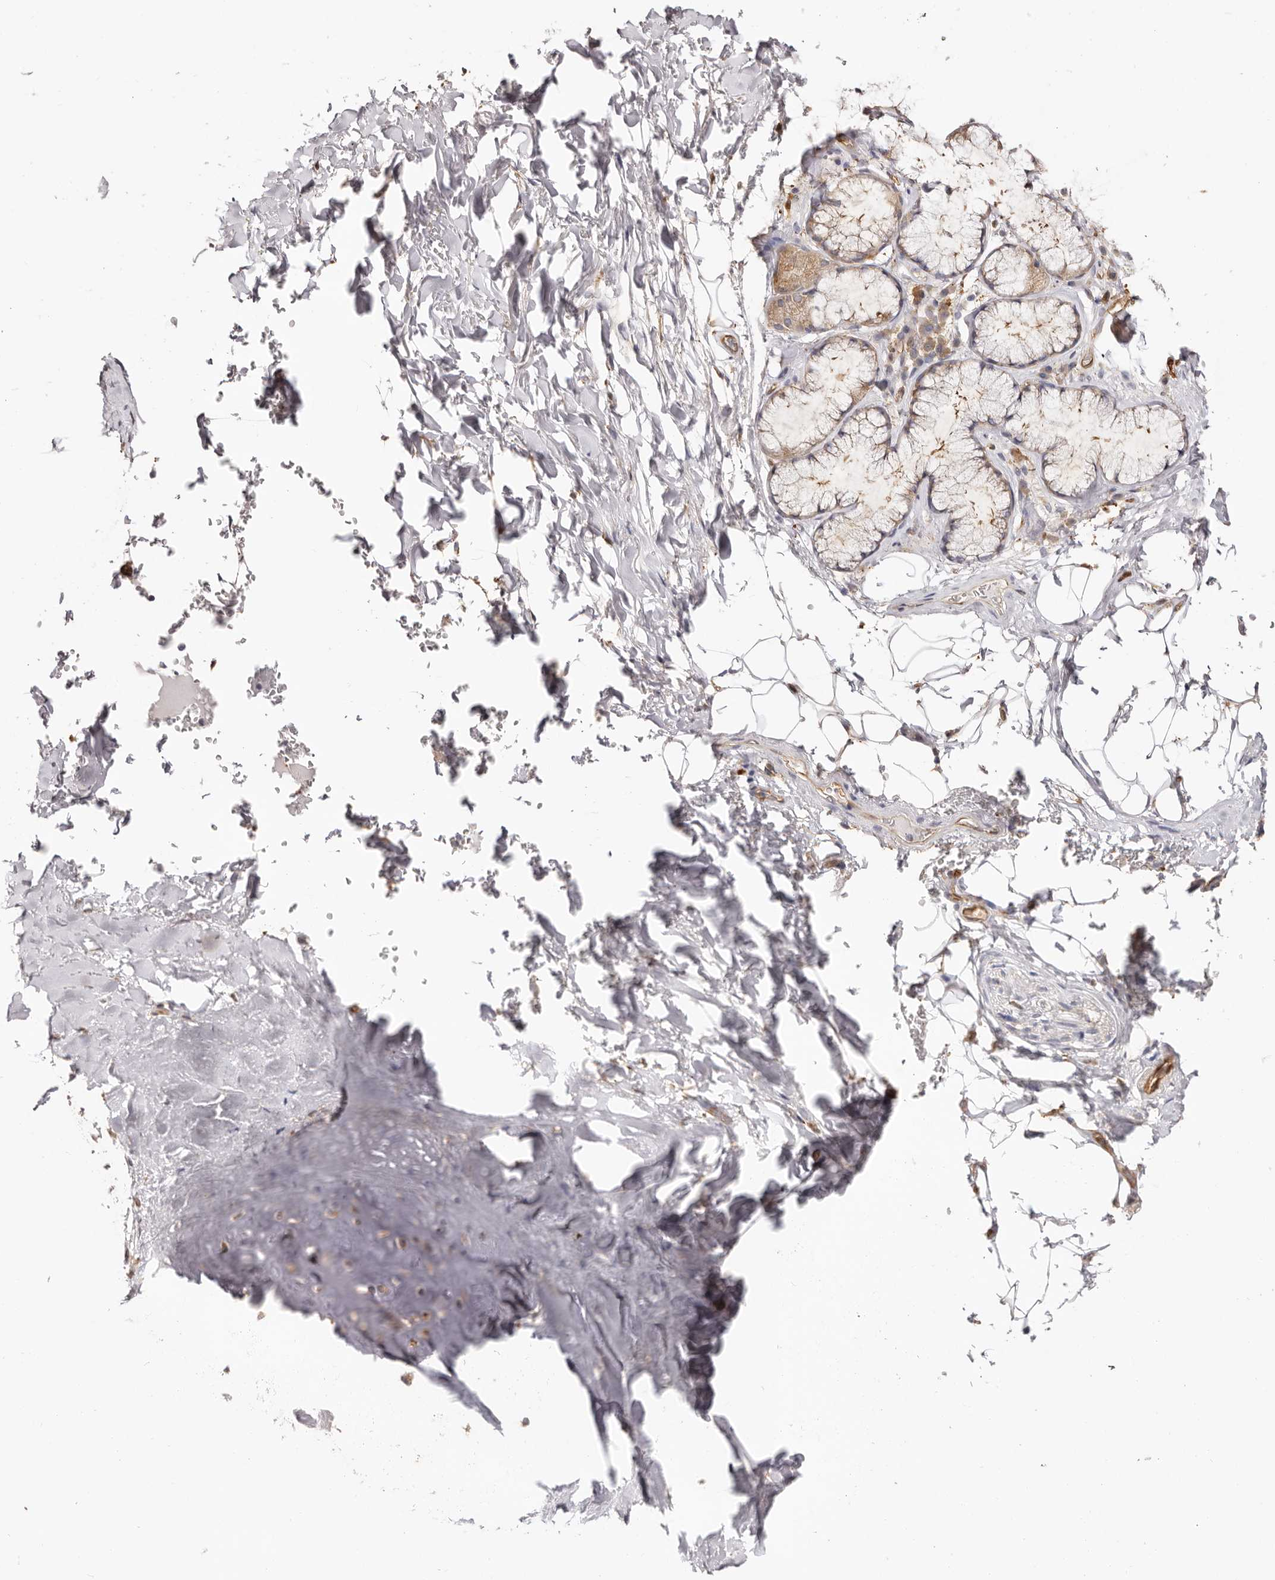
{"staining": {"intensity": "weak", "quantity": ">75%", "location": "cytoplasmic/membranous"}, "tissue": "adipose tissue", "cell_type": "Adipocytes", "image_type": "normal", "snomed": [{"axis": "morphology", "description": "Normal tissue, NOS"}, {"axis": "topography", "description": "Cartilage tissue"}], "caption": "This histopathology image displays benign adipose tissue stained with IHC to label a protein in brown. The cytoplasmic/membranous of adipocytes show weak positivity for the protein. Nuclei are counter-stained blue.", "gene": "LAP3", "patient": {"sex": "female", "age": 63}}